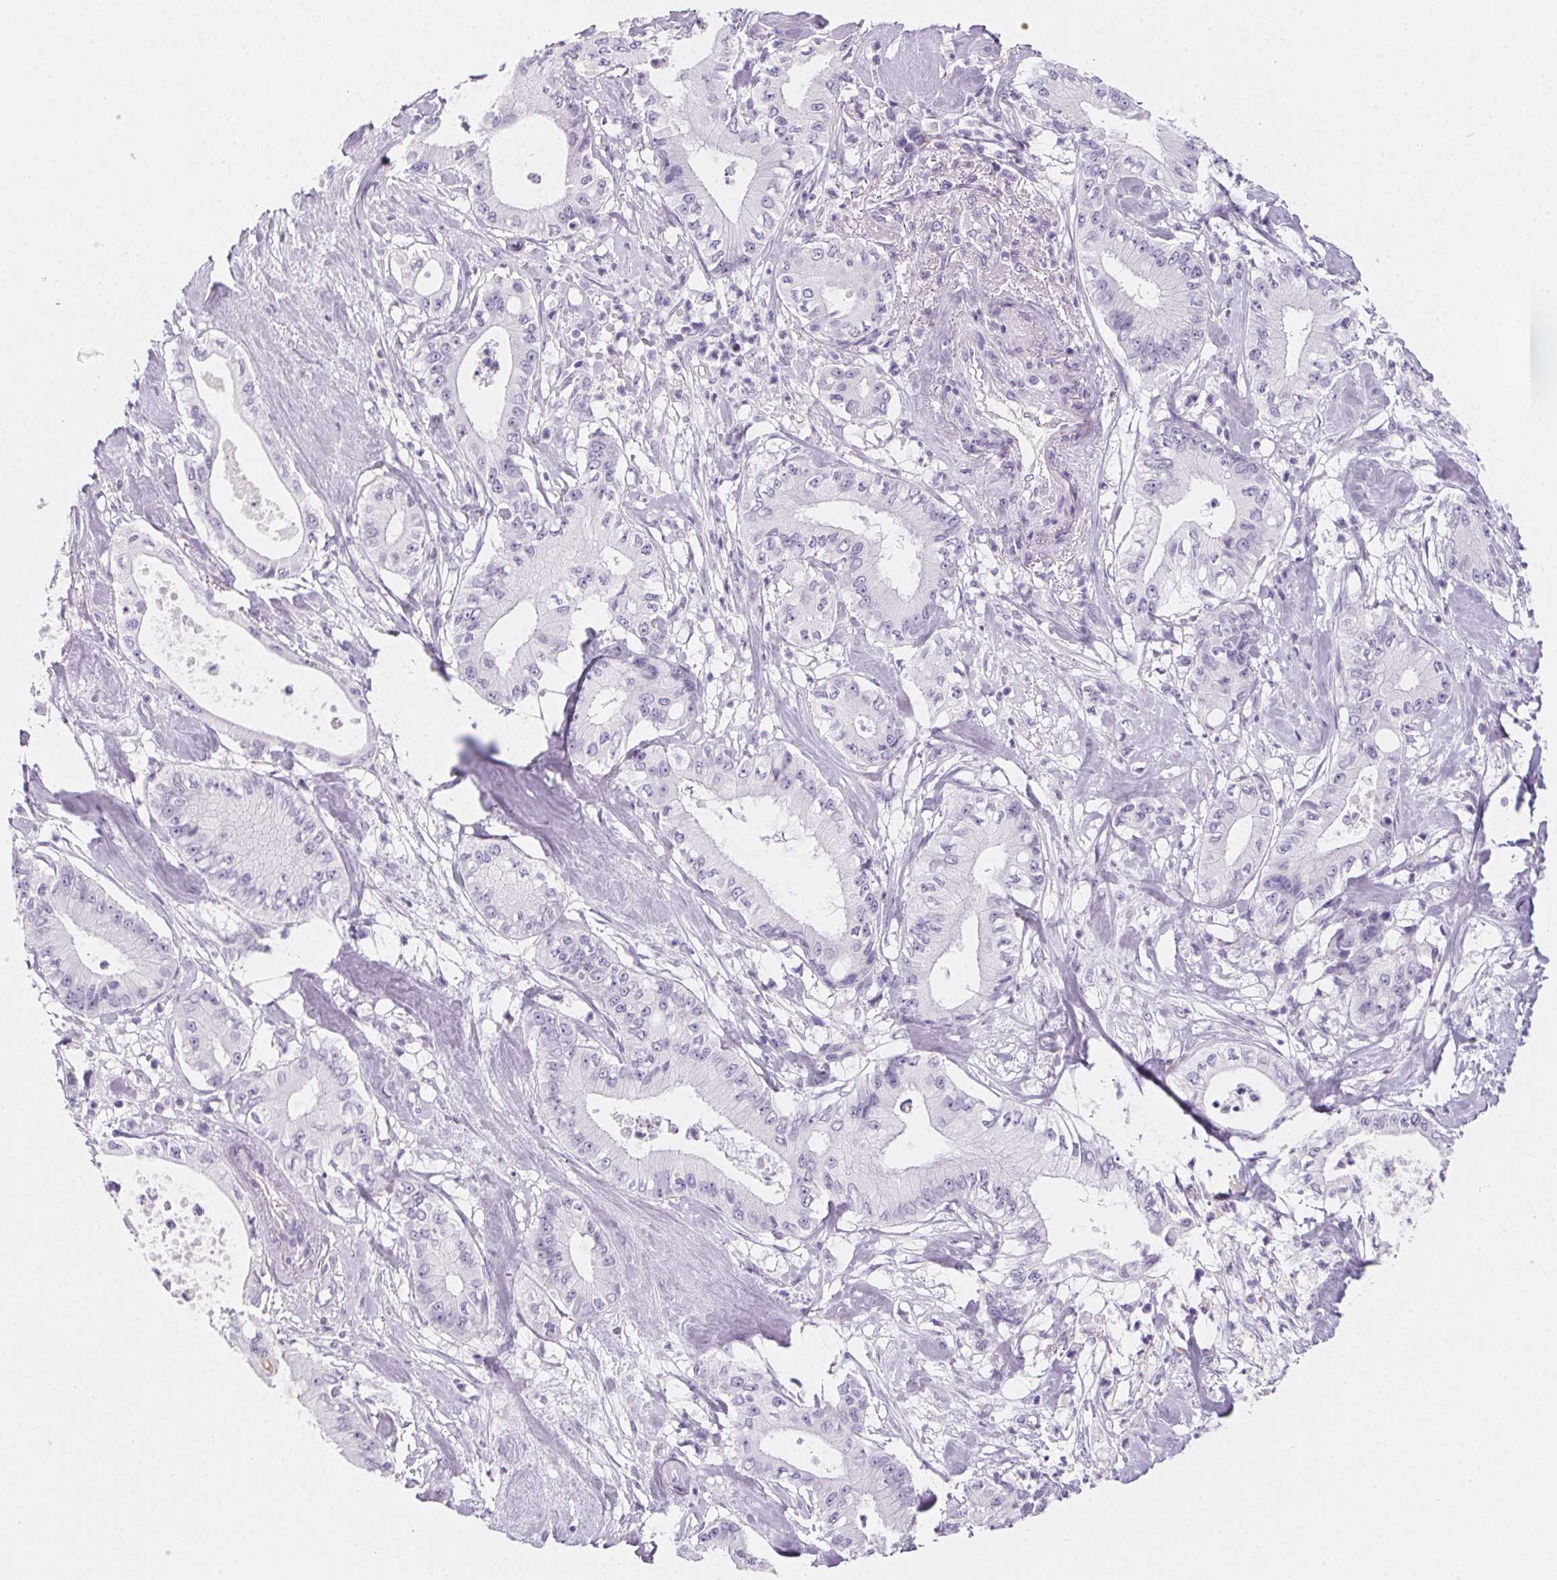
{"staining": {"intensity": "negative", "quantity": "none", "location": "none"}, "tissue": "pancreatic cancer", "cell_type": "Tumor cells", "image_type": "cancer", "snomed": [{"axis": "morphology", "description": "Adenocarcinoma, NOS"}, {"axis": "topography", "description": "Pancreas"}], "caption": "Immunohistochemistry image of neoplastic tissue: human pancreatic cancer (adenocarcinoma) stained with DAB reveals no significant protein staining in tumor cells.", "gene": "PRSS3", "patient": {"sex": "male", "age": 71}}